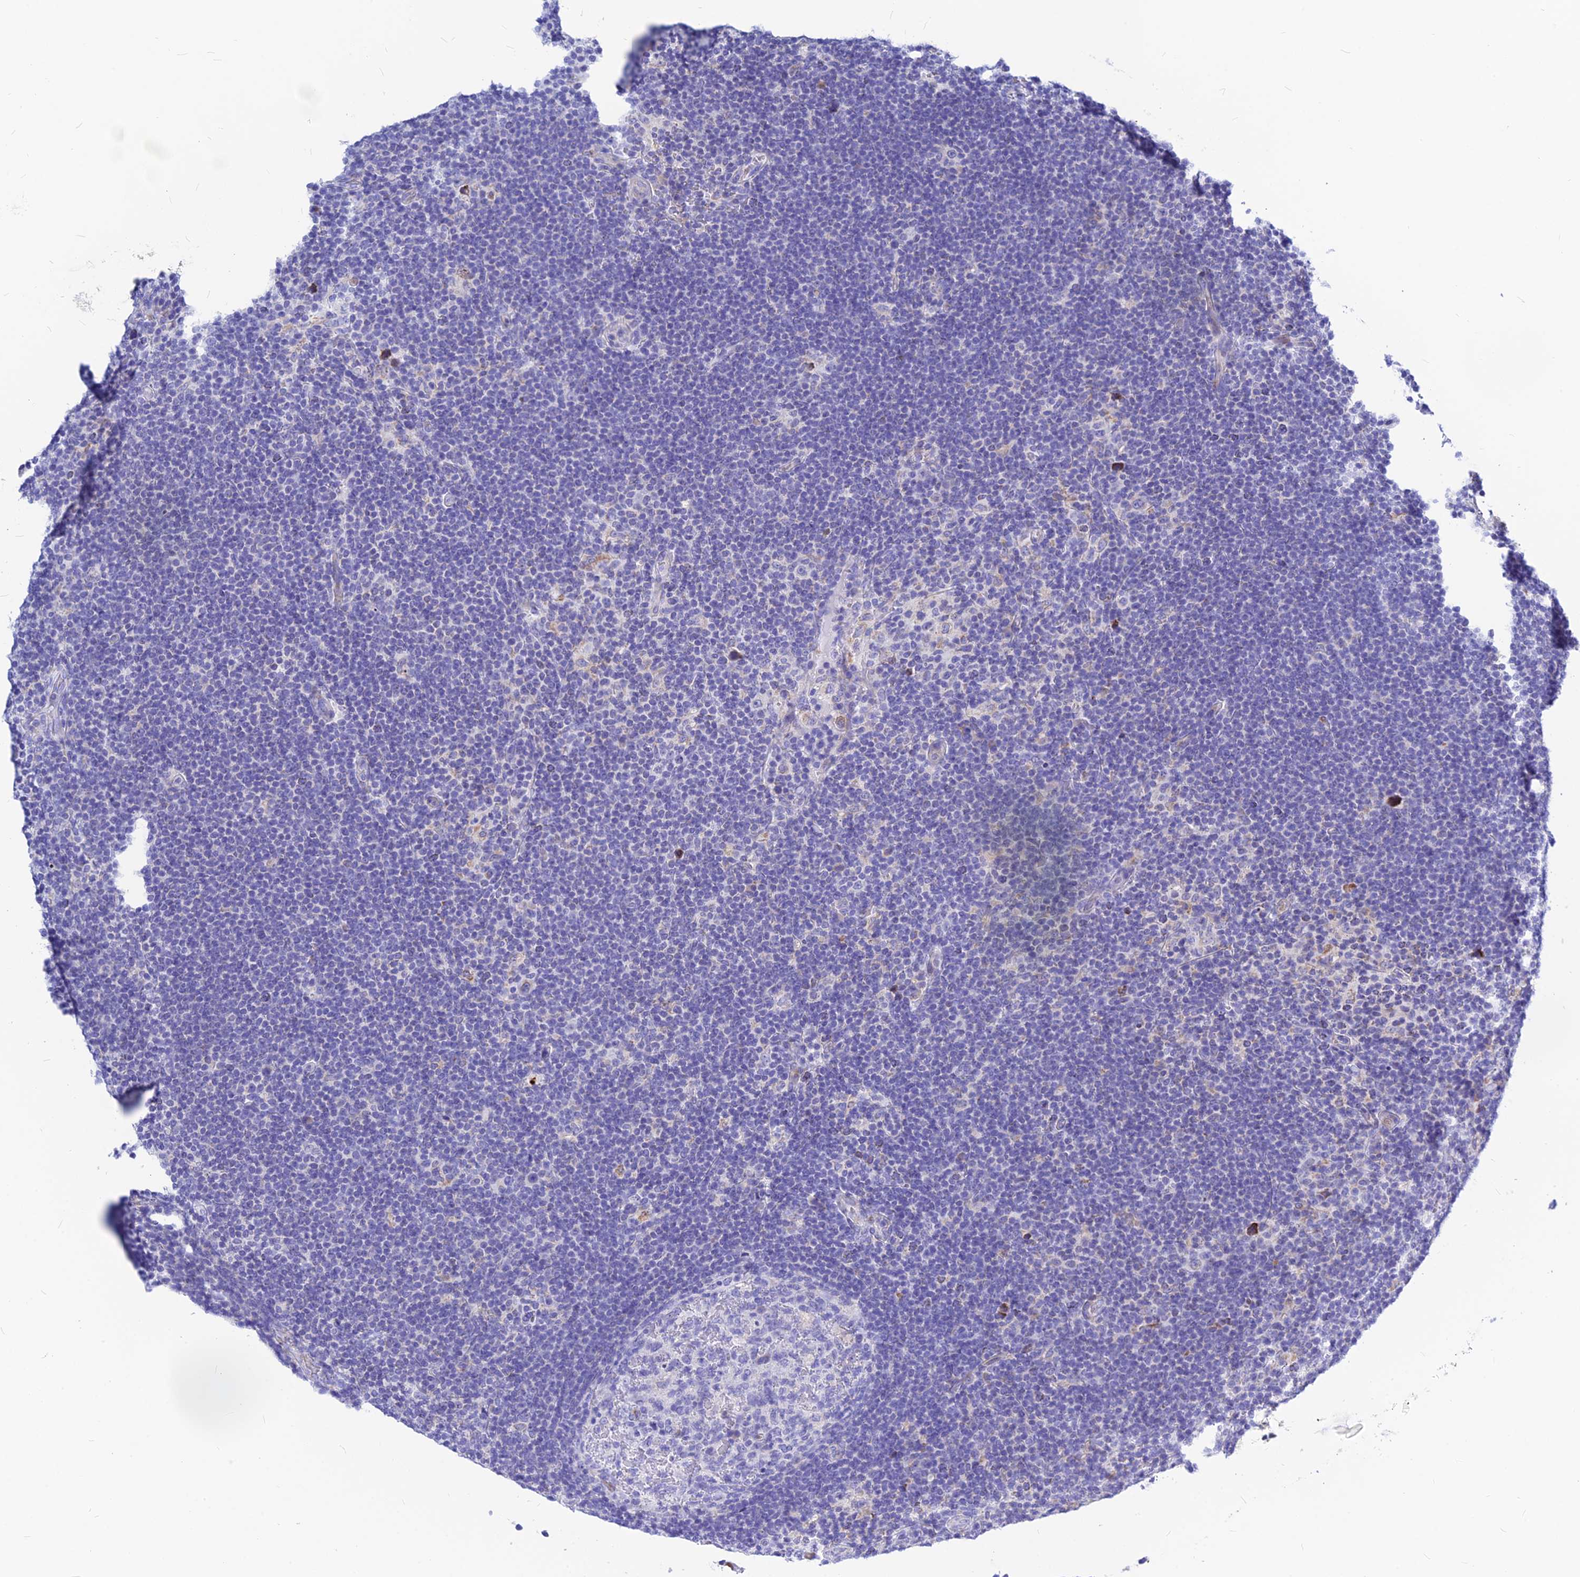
{"staining": {"intensity": "negative", "quantity": "none", "location": "none"}, "tissue": "lymphoma", "cell_type": "Tumor cells", "image_type": "cancer", "snomed": [{"axis": "morphology", "description": "Hodgkin's disease, NOS"}, {"axis": "topography", "description": "Lymph node"}], "caption": "A high-resolution micrograph shows immunohistochemistry (IHC) staining of Hodgkin's disease, which displays no significant staining in tumor cells.", "gene": "CNOT6", "patient": {"sex": "female", "age": 57}}